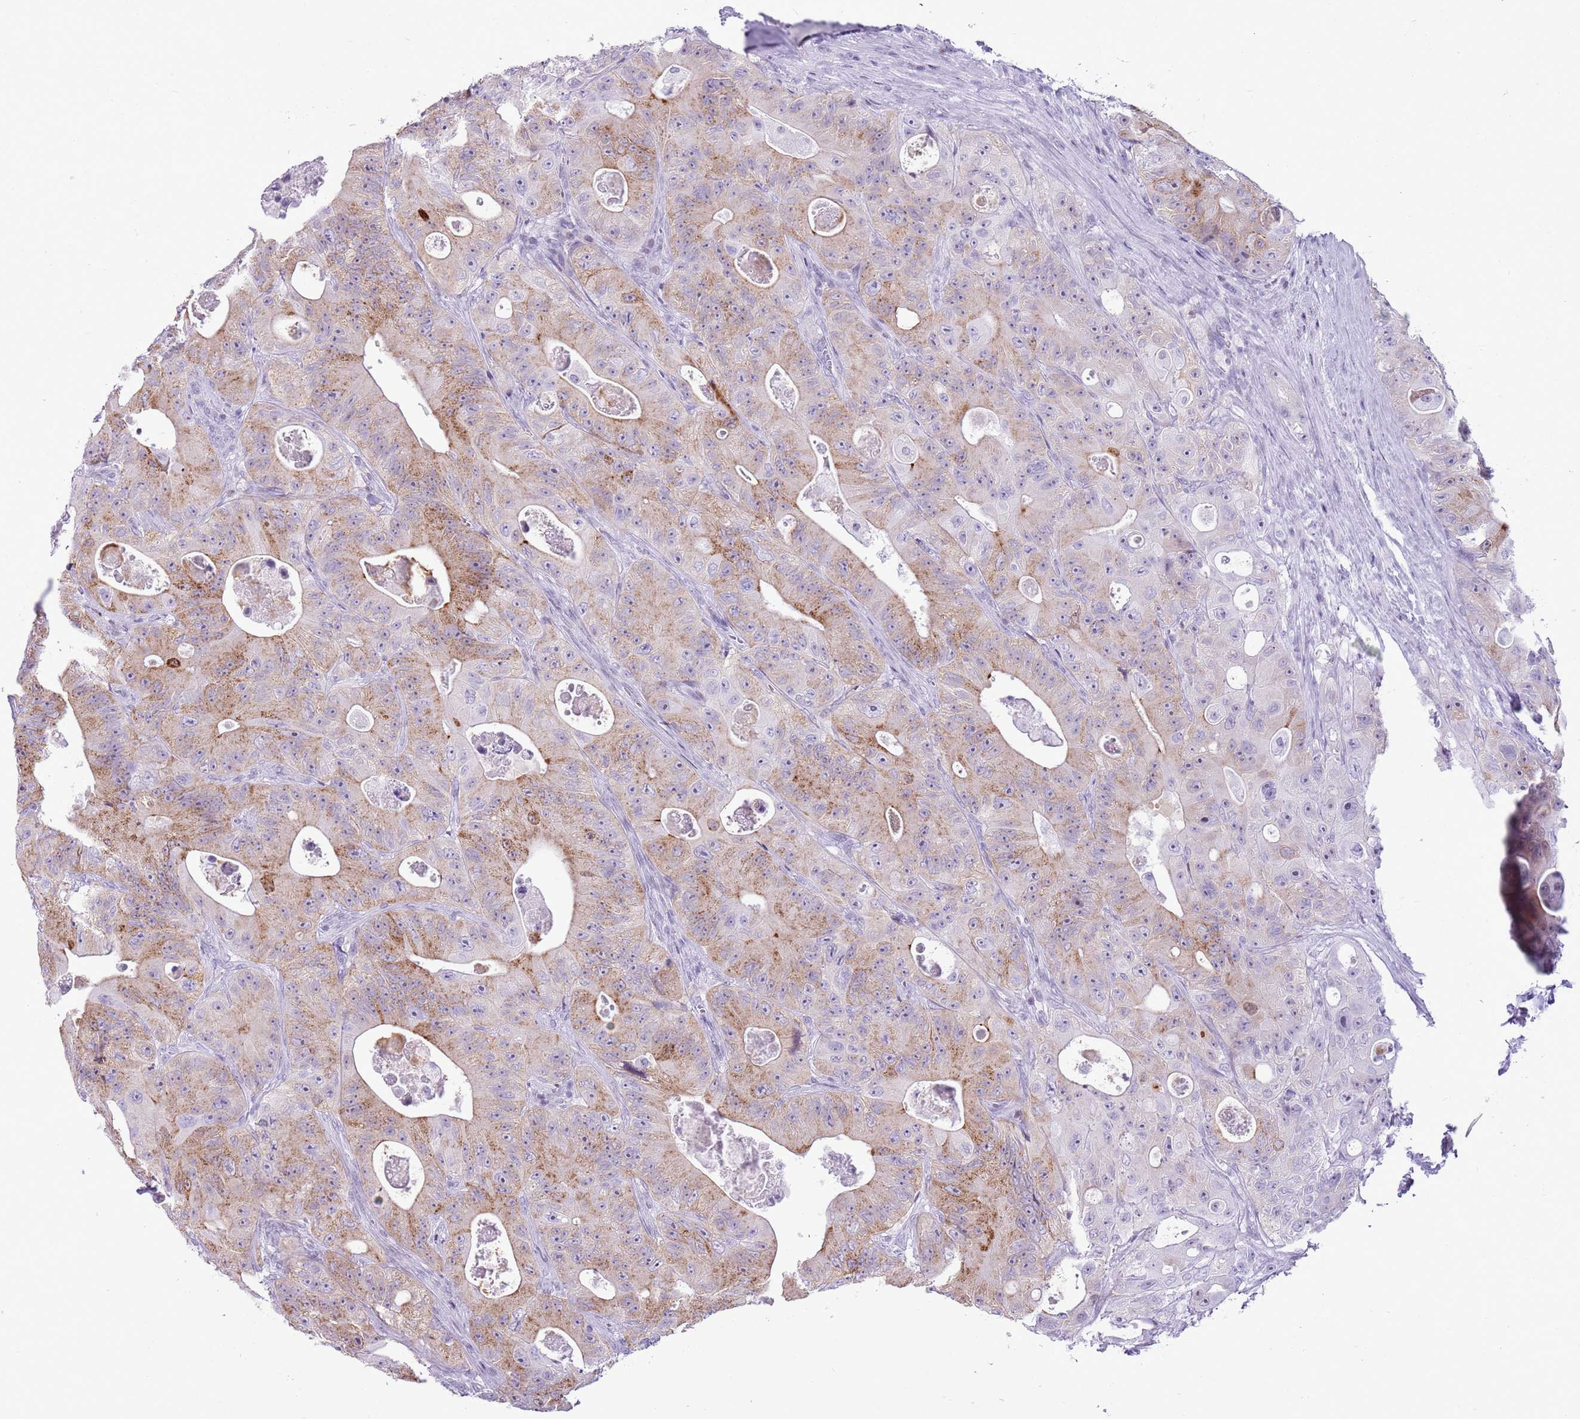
{"staining": {"intensity": "moderate", "quantity": "25%-75%", "location": "cytoplasmic/membranous"}, "tissue": "colorectal cancer", "cell_type": "Tumor cells", "image_type": "cancer", "snomed": [{"axis": "morphology", "description": "Adenocarcinoma, NOS"}, {"axis": "topography", "description": "Colon"}], "caption": "Moderate cytoplasmic/membranous protein positivity is identified in approximately 25%-75% of tumor cells in colorectal adenocarcinoma.", "gene": "ASIP", "patient": {"sex": "female", "age": 46}}